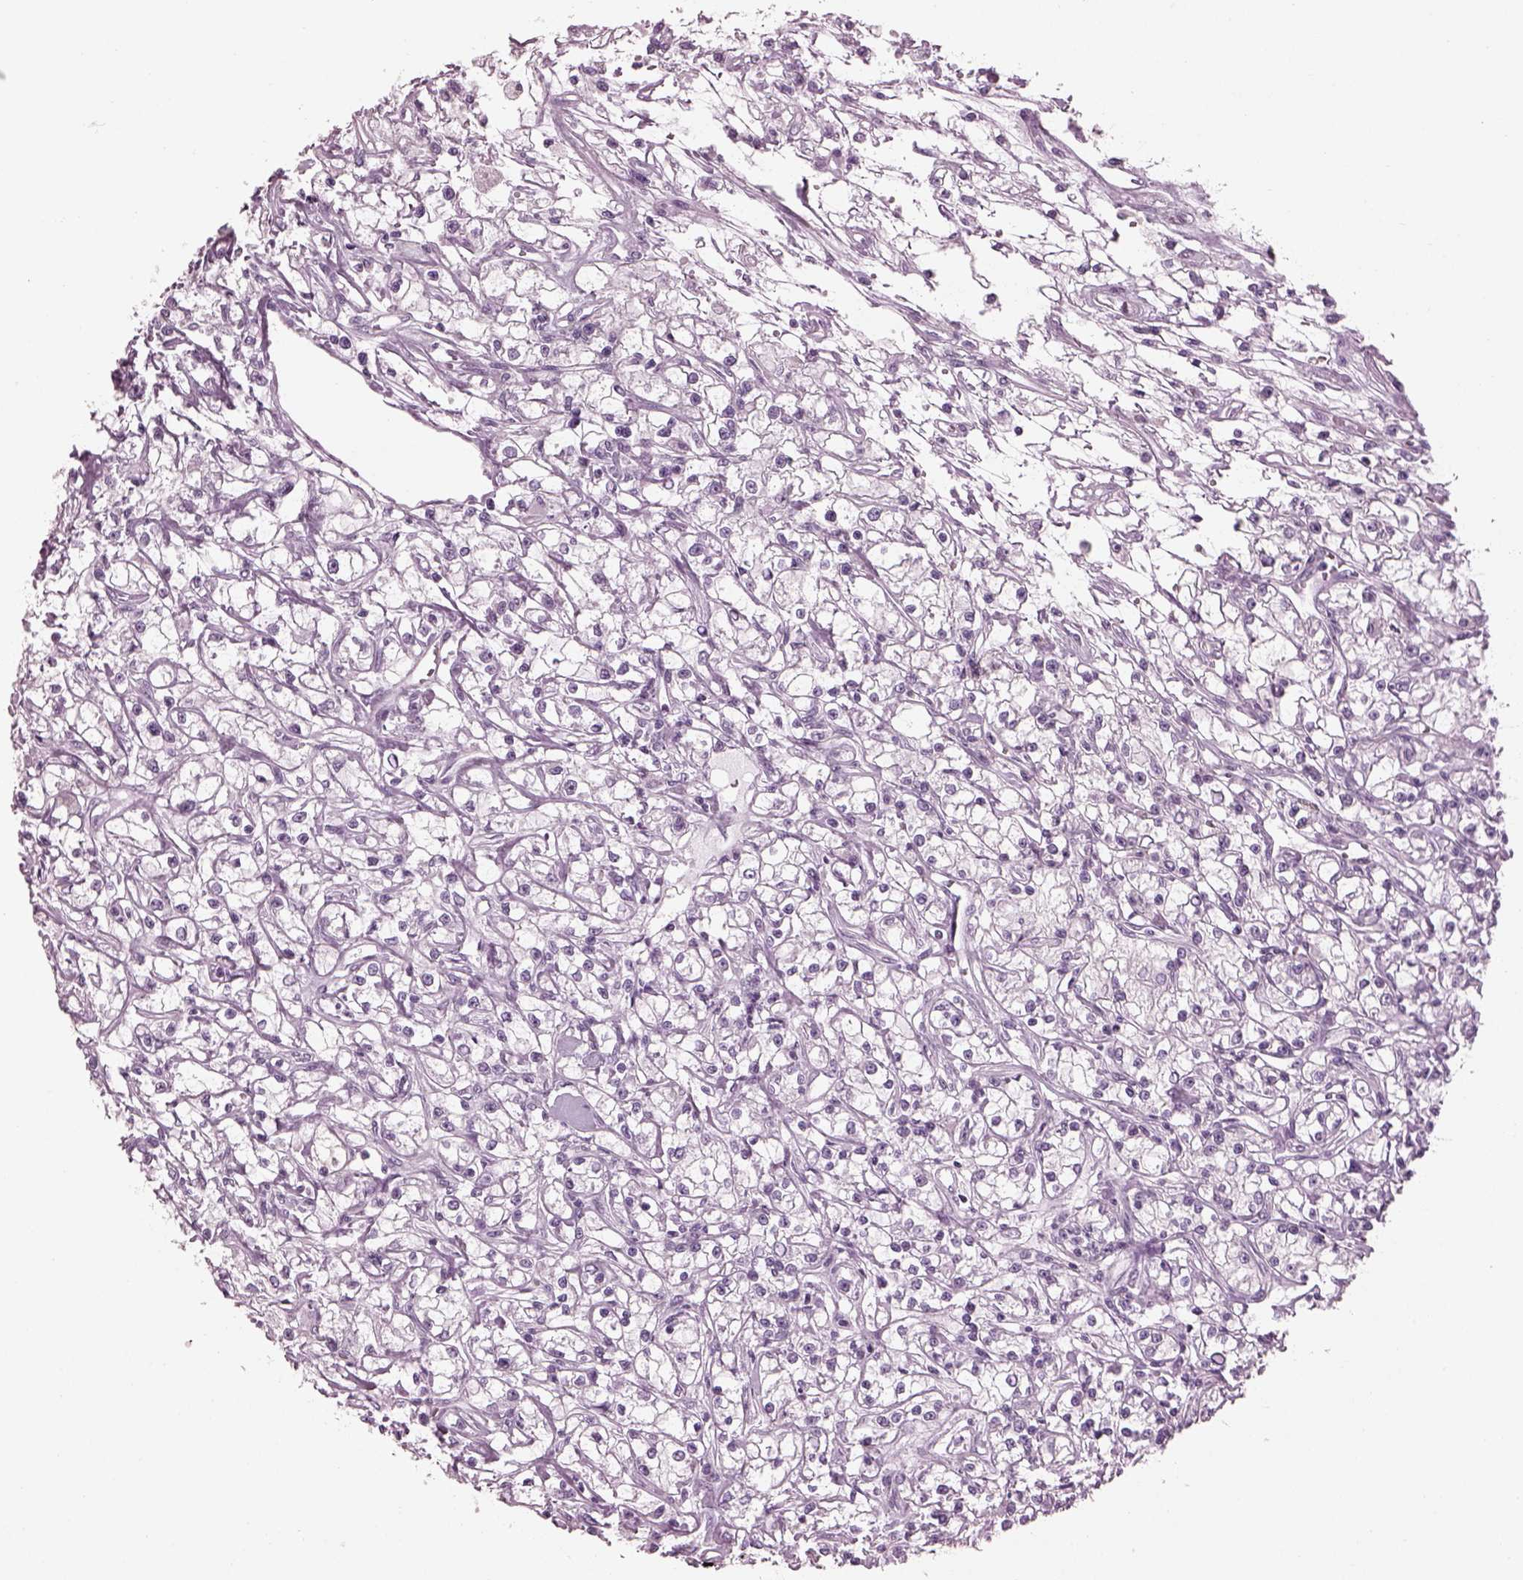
{"staining": {"intensity": "negative", "quantity": "none", "location": "none"}, "tissue": "renal cancer", "cell_type": "Tumor cells", "image_type": "cancer", "snomed": [{"axis": "morphology", "description": "Adenocarcinoma, NOS"}, {"axis": "topography", "description": "Kidney"}], "caption": "Immunohistochemistry micrograph of neoplastic tissue: adenocarcinoma (renal) stained with DAB (3,3'-diaminobenzidine) shows no significant protein staining in tumor cells.", "gene": "ADGRG2", "patient": {"sex": "female", "age": 59}}